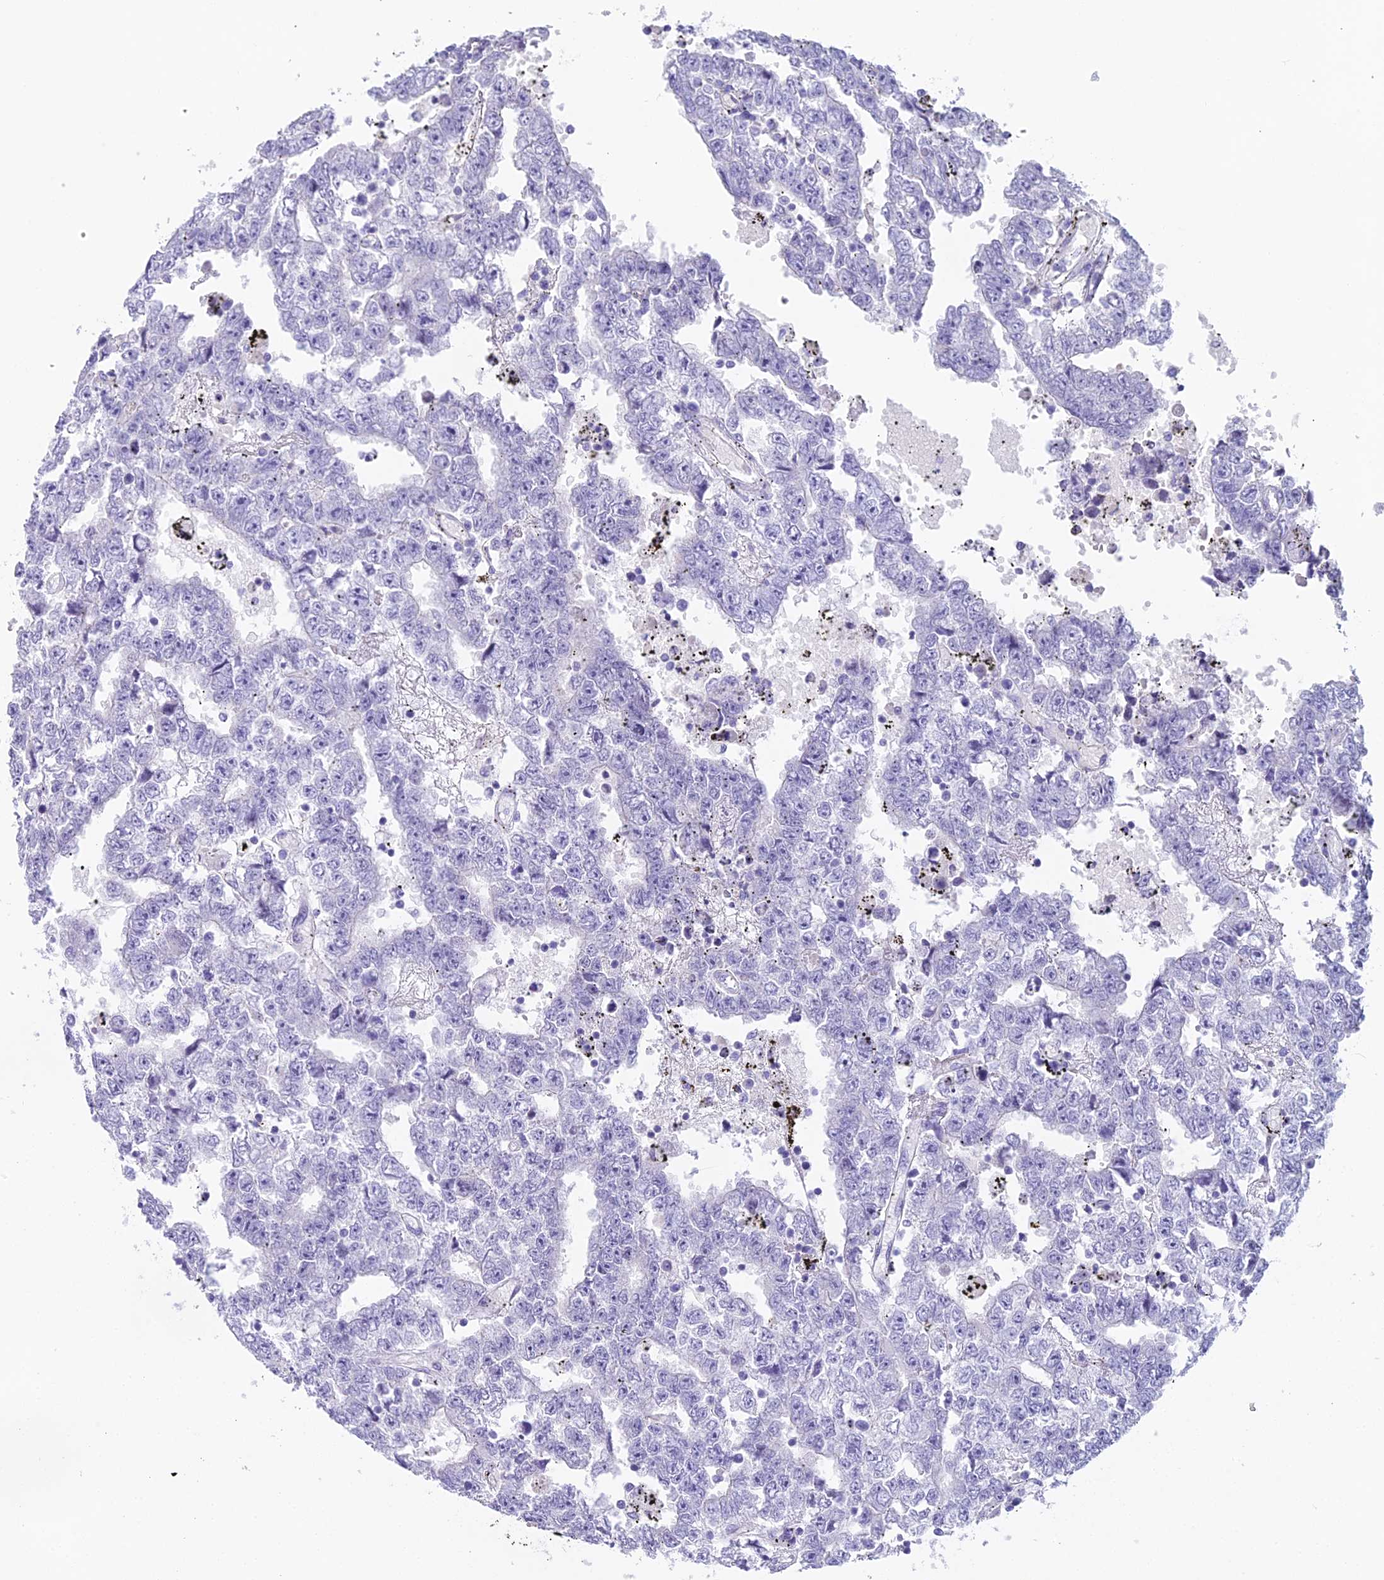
{"staining": {"intensity": "negative", "quantity": "none", "location": "none"}, "tissue": "testis cancer", "cell_type": "Tumor cells", "image_type": "cancer", "snomed": [{"axis": "morphology", "description": "Carcinoma, Embryonal, NOS"}, {"axis": "topography", "description": "Testis"}], "caption": "IHC micrograph of testis cancer stained for a protein (brown), which displays no expression in tumor cells.", "gene": "UNC80", "patient": {"sex": "male", "age": 25}}